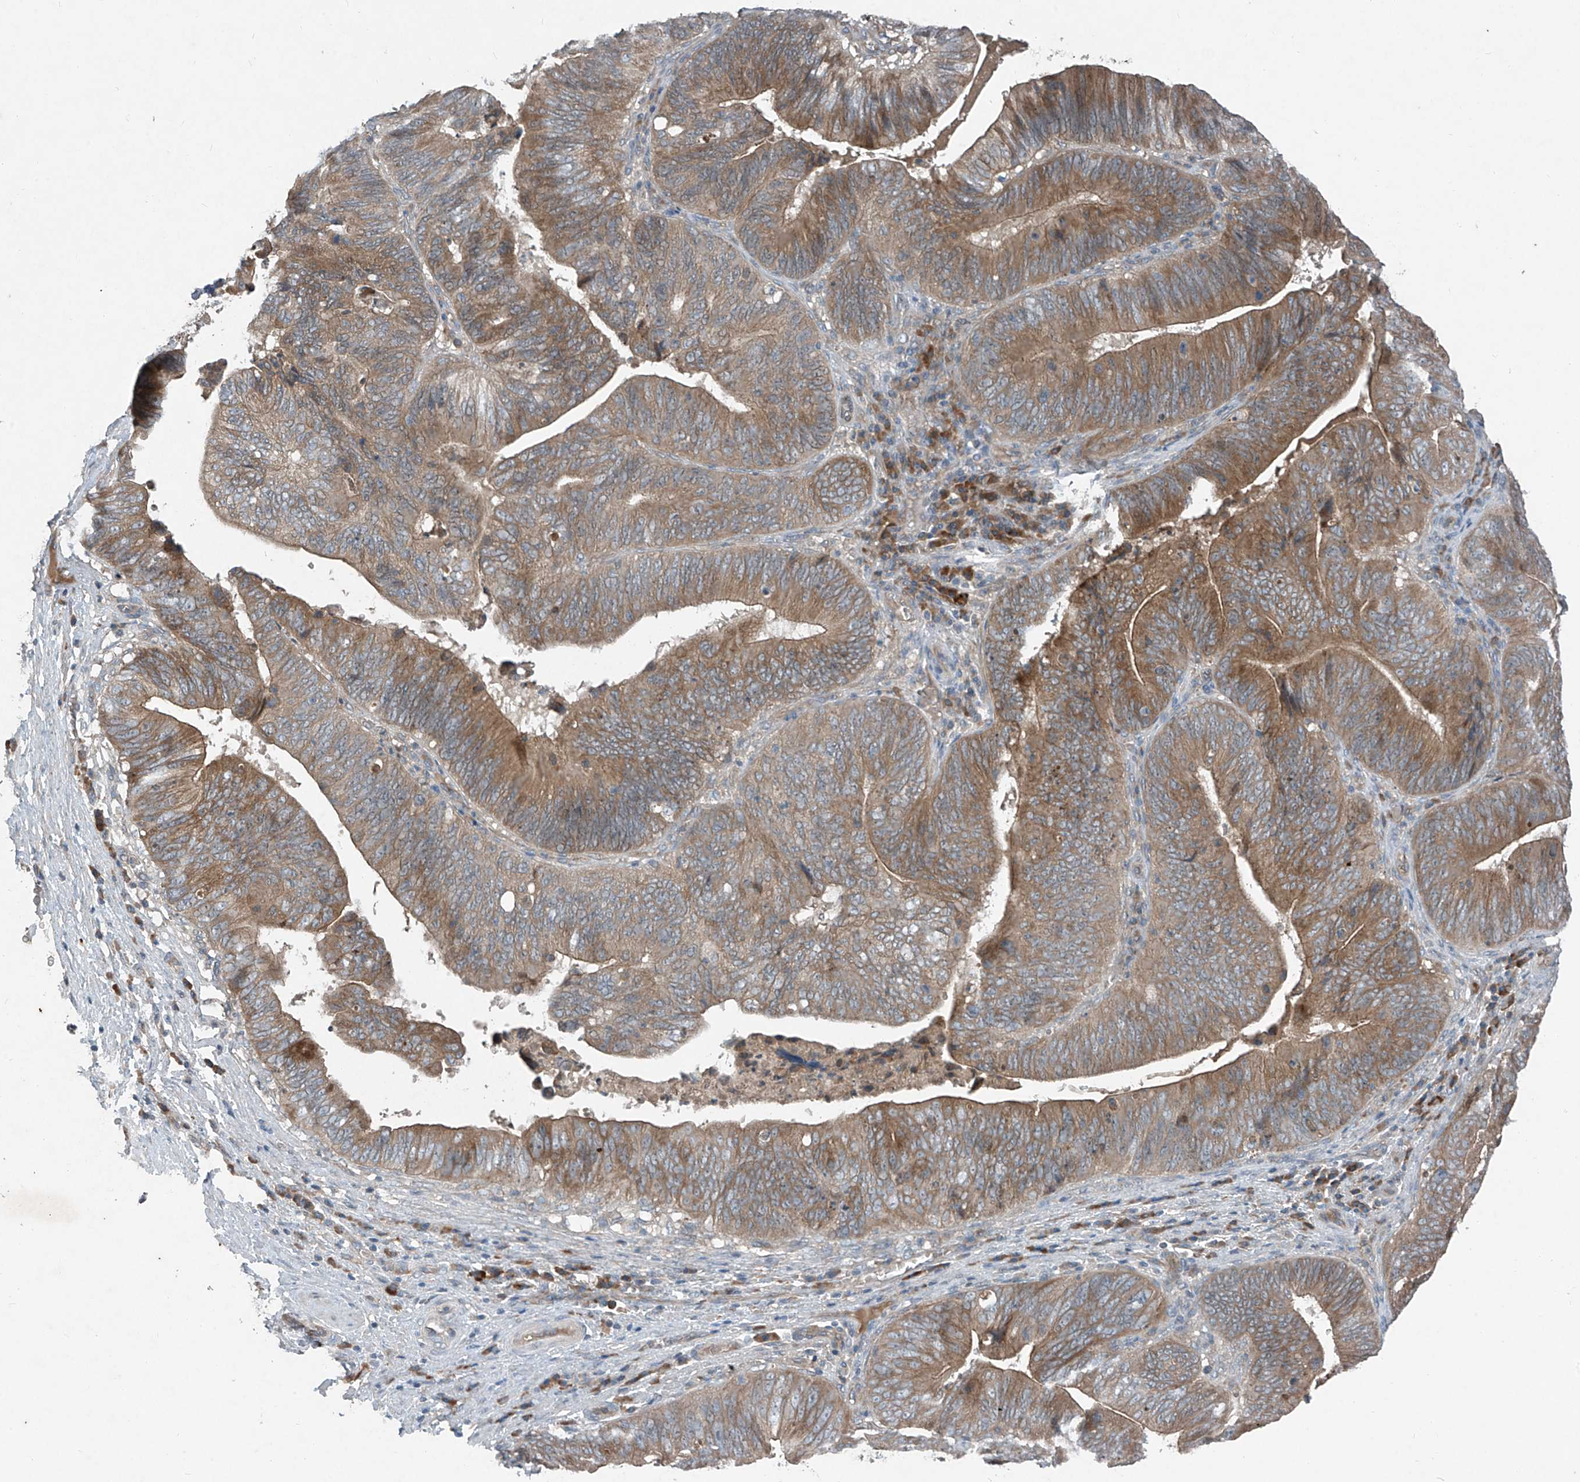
{"staining": {"intensity": "moderate", "quantity": ">75%", "location": "cytoplasmic/membranous"}, "tissue": "pancreatic cancer", "cell_type": "Tumor cells", "image_type": "cancer", "snomed": [{"axis": "morphology", "description": "Adenocarcinoma, NOS"}, {"axis": "topography", "description": "Pancreas"}], "caption": "Tumor cells show moderate cytoplasmic/membranous expression in about >75% of cells in pancreatic cancer (adenocarcinoma). (DAB IHC, brown staining for protein, blue staining for nuclei).", "gene": "FOXRED2", "patient": {"sex": "male", "age": 63}}